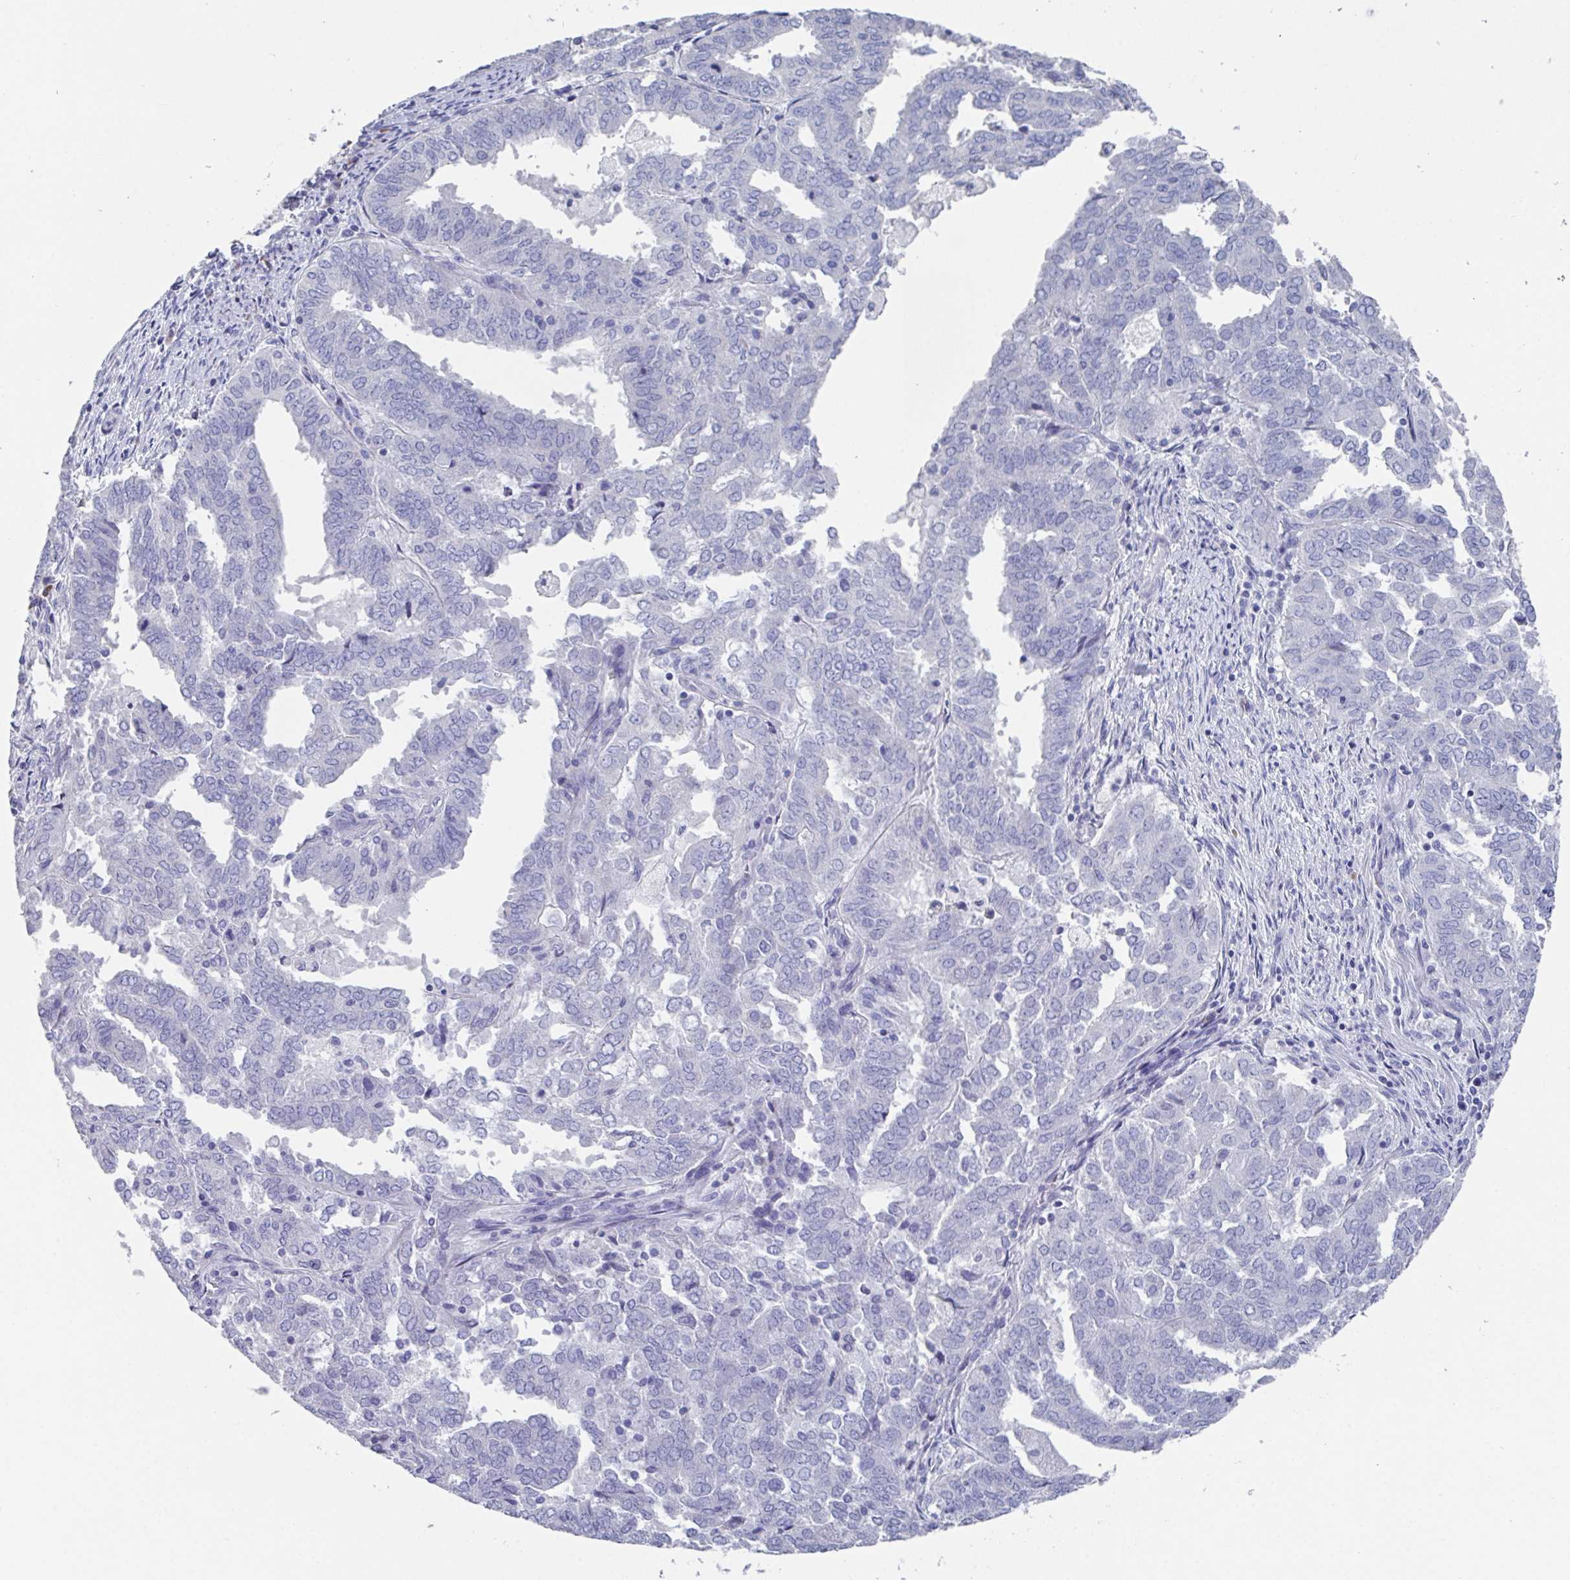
{"staining": {"intensity": "negative", "quantity": "none", "location": "none"}, "tissue": "endometrial cancer", "cell_type": "Tumor cells", "image_type": "cancer", "snomed": [{"axis": "morphology", "description": "Adenocarcinoma, NOS"}, {"axis": "topography", "description": "Endometrium"}], "caption": "High magnification brightfield microscopy of endometrial adenocarcinoma stained with DAB (3,3'-diaminobenzidine) (brown) and counterstained with hematoxylin (blue): tumor cells show no significant staining.", "gene": "LRRC58", "patient": {"sex": "female", "age": 72}}